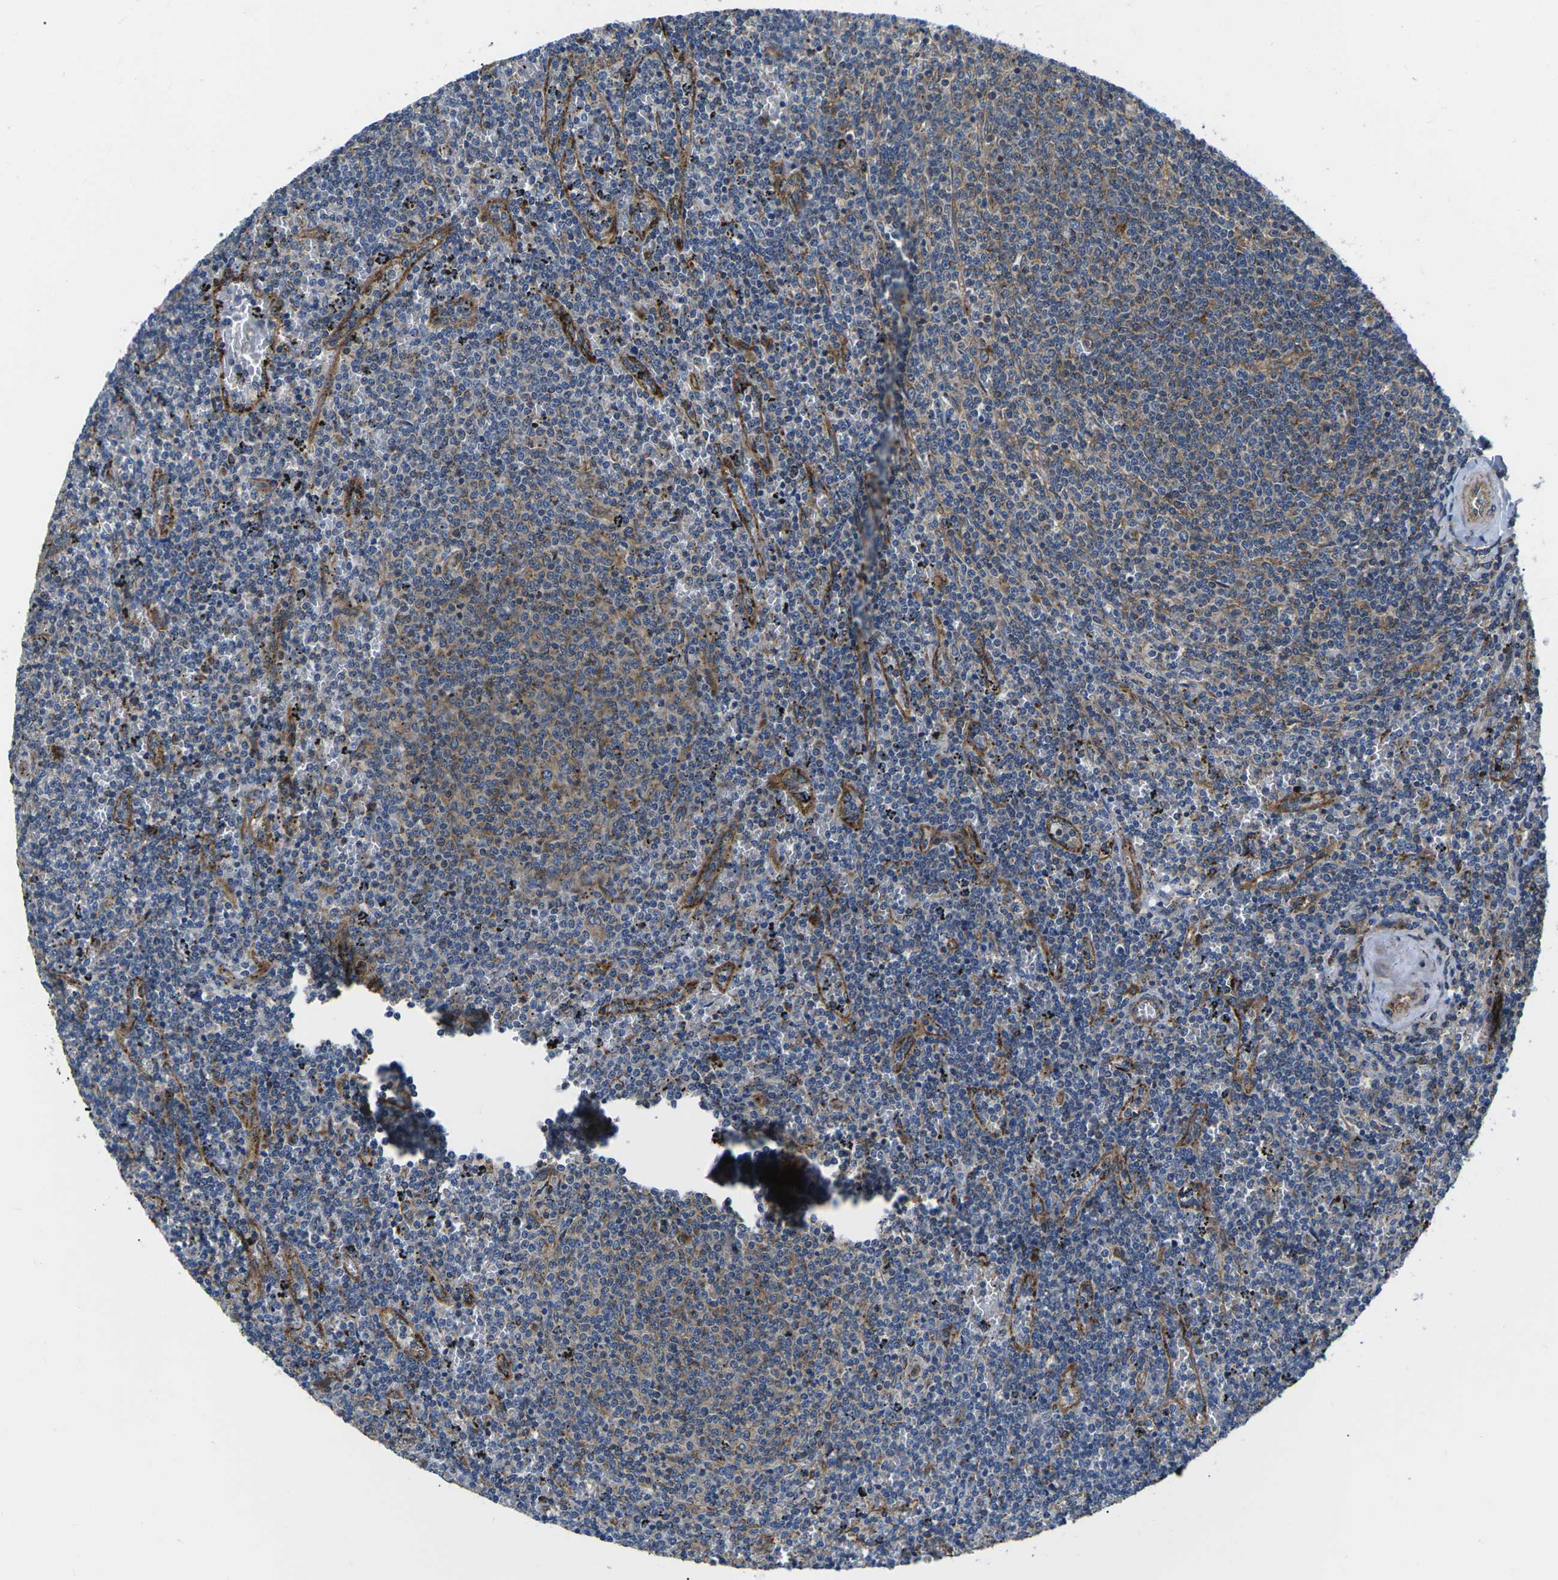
{"staining": {"intensity": "moderate", "quantity": "<25%", "location": "cytoplasmic/membranous"}, "tissue": "lymphoma", "cell_type": "Tumor cells", "image_type": "cancer", "snomed": [{"axis": "morphology", "description": "Malignant lymphoma, non-Hodgkin's type, Low grade"}, {"axis": "topography", "description": "Spleen"}], "caption": "Tumor cells reveal low levels of moderate cytoplasmic/membranous staining in about <25% of cells in low-grade malignant lymphoma, non-Hodgkin's type. Nuclei are stained in blue.", "gene": "DLG1", "patient": {"sex": "female", "age": 50}}